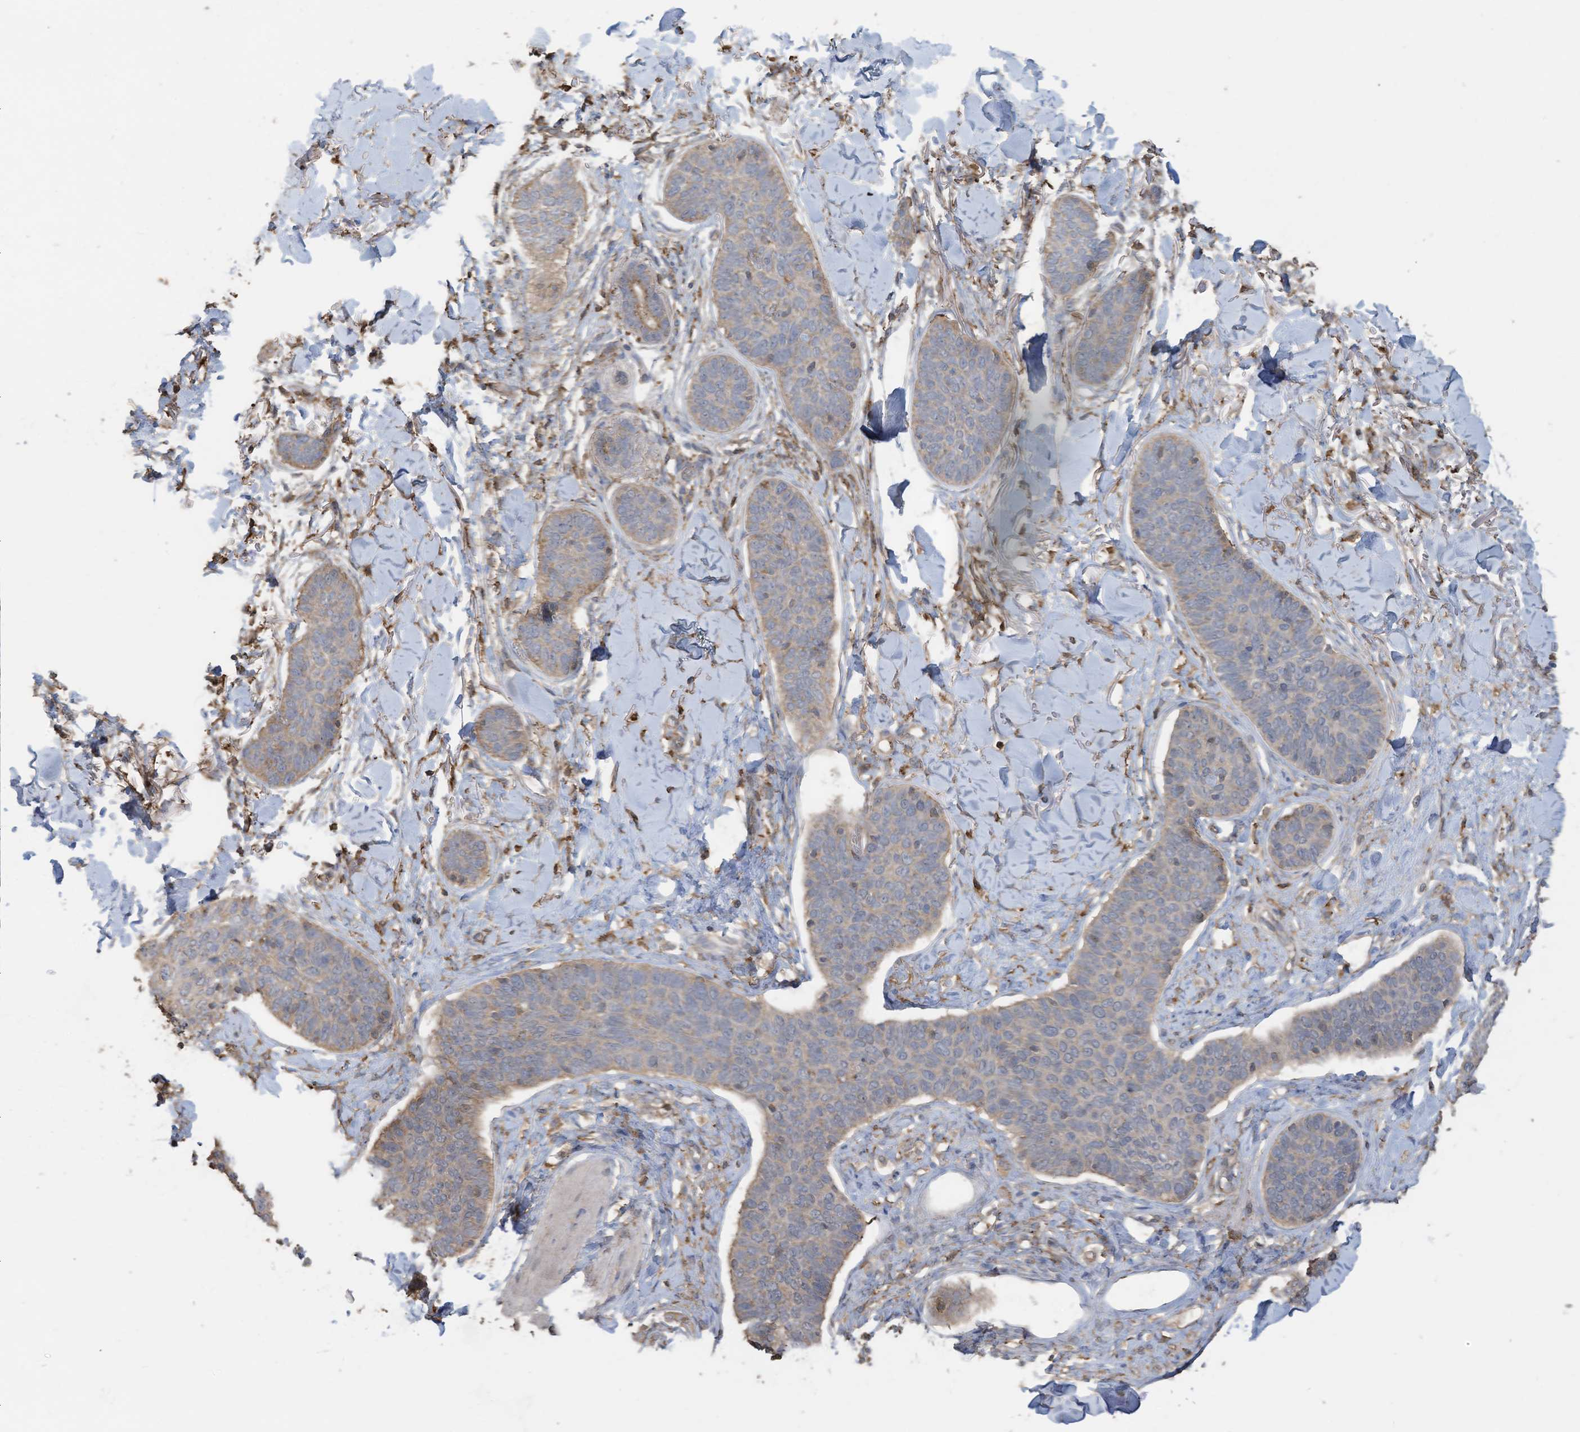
{"staining": {"intensity": "weak", "quantity": "<25%", "location": "cytoplasmic/membranous"}, "tissue": "skin cancer", "cell_type": "Tumor cells", "image_type": "cancer", "snomed": [{"axis": "morphology", "description": "Basal cell carcinoma"}, {"axis": "topography", "description": "Skin"}], "caption": "The photomicrograph shows no significant positivity in tumor cells of basal cell carcinoma (skin). (Brightfield microscopy of DAB (3,3'-diaminobenzidine) immunohistochemistry at high magnification).", "gene": "COX10", "patient": {"sex": "male", "age": 85}}